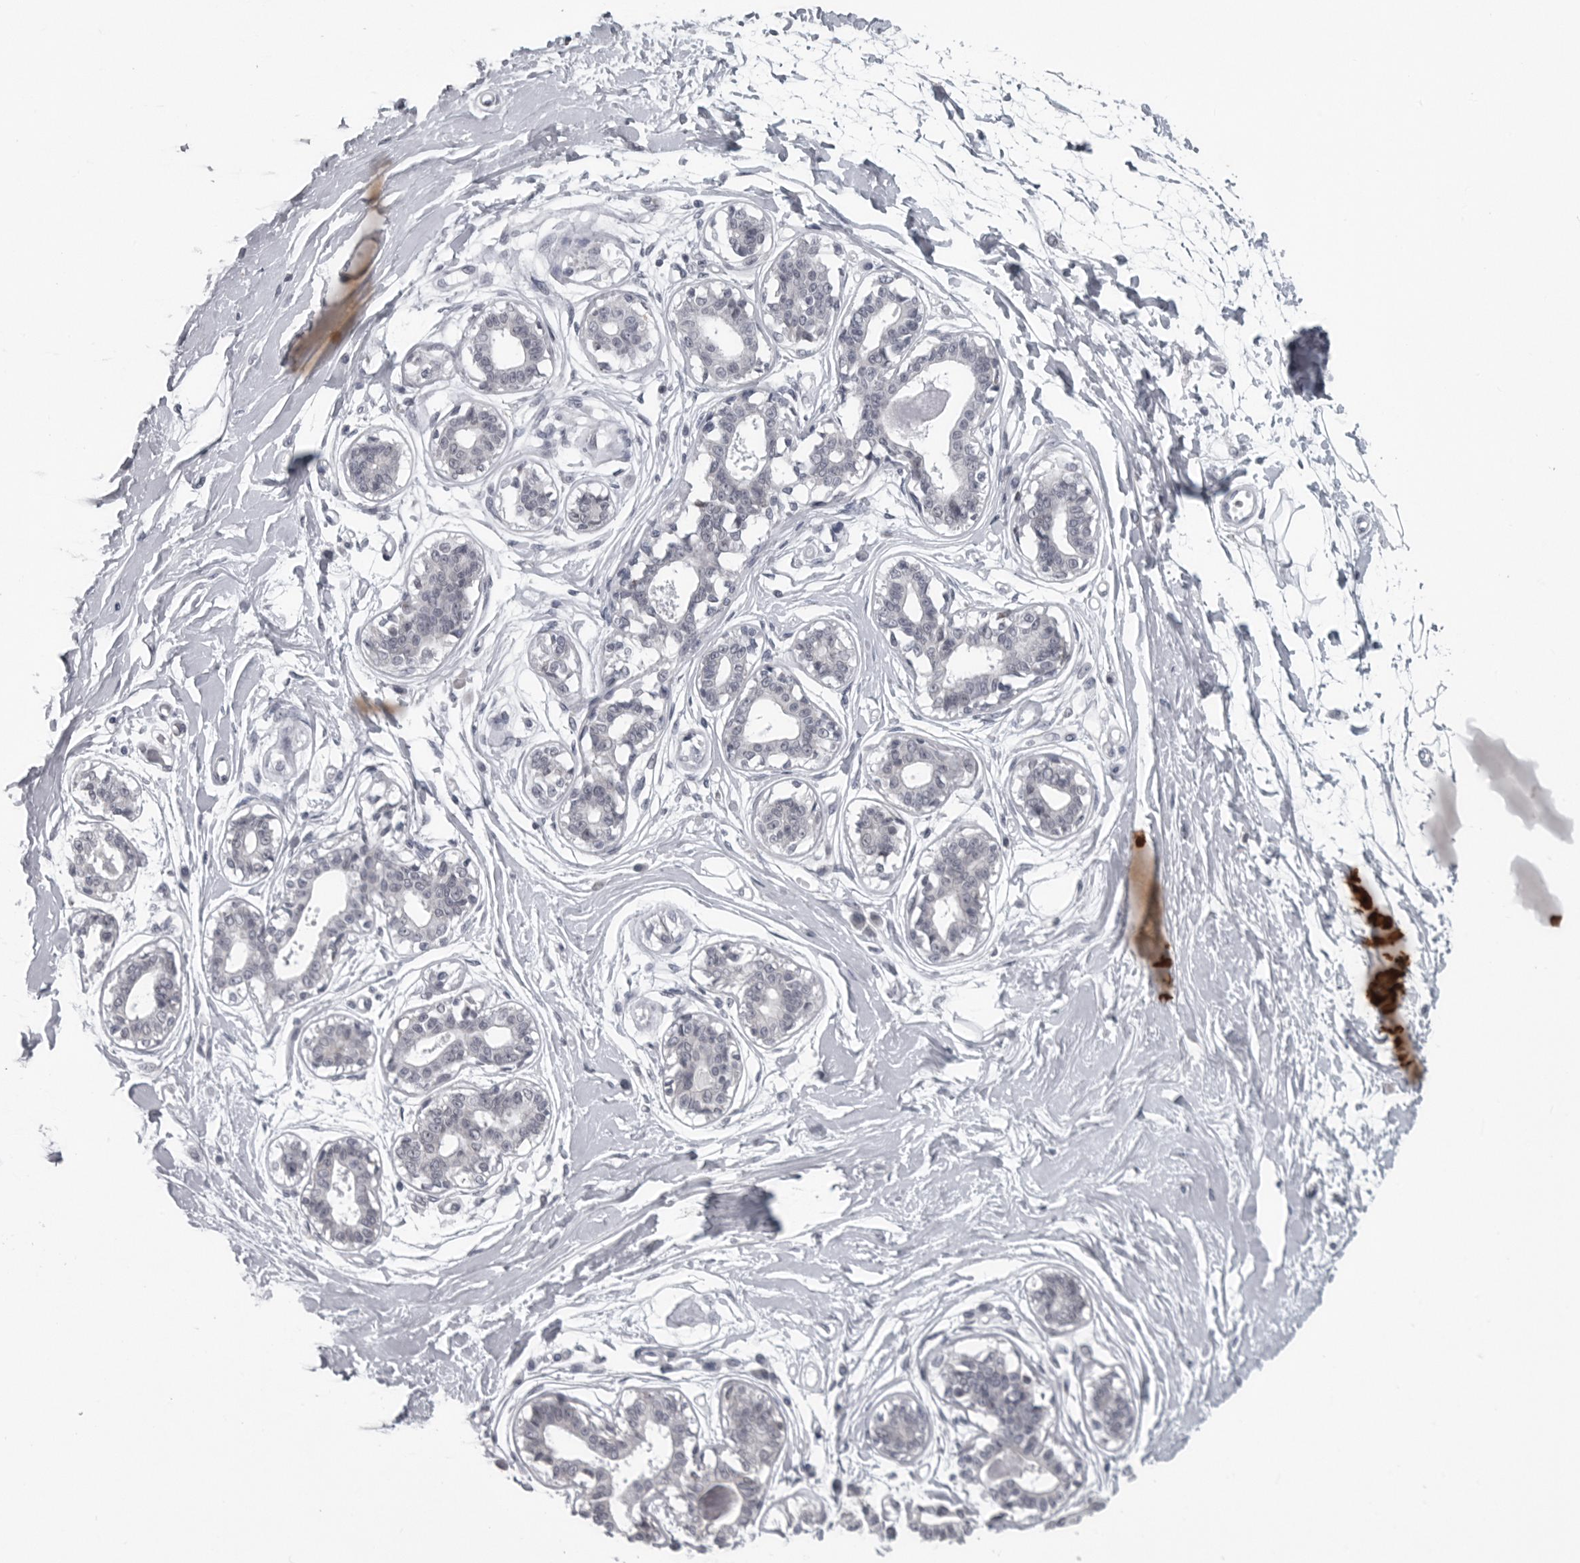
{"staining": {"intensity": "negative", "quantity": "none", "location": "none"}, "tissue": "breast", "cell_type": "Adipocytes", "image_type": "normal", "snomed": [{"axis": "morphology", "description": "Normal tissue, NOS"}, {"axis": "topography", "description": "Breast"}], "caption": "Adipocytes show no significant staining in benign breast. (DAB (3,3'-diaminobenzidine) IHC visualized using brightfield microscopy, high magnification).", "gene": "LYSMD1", "patient": {"sex": "female", "age": 45}}